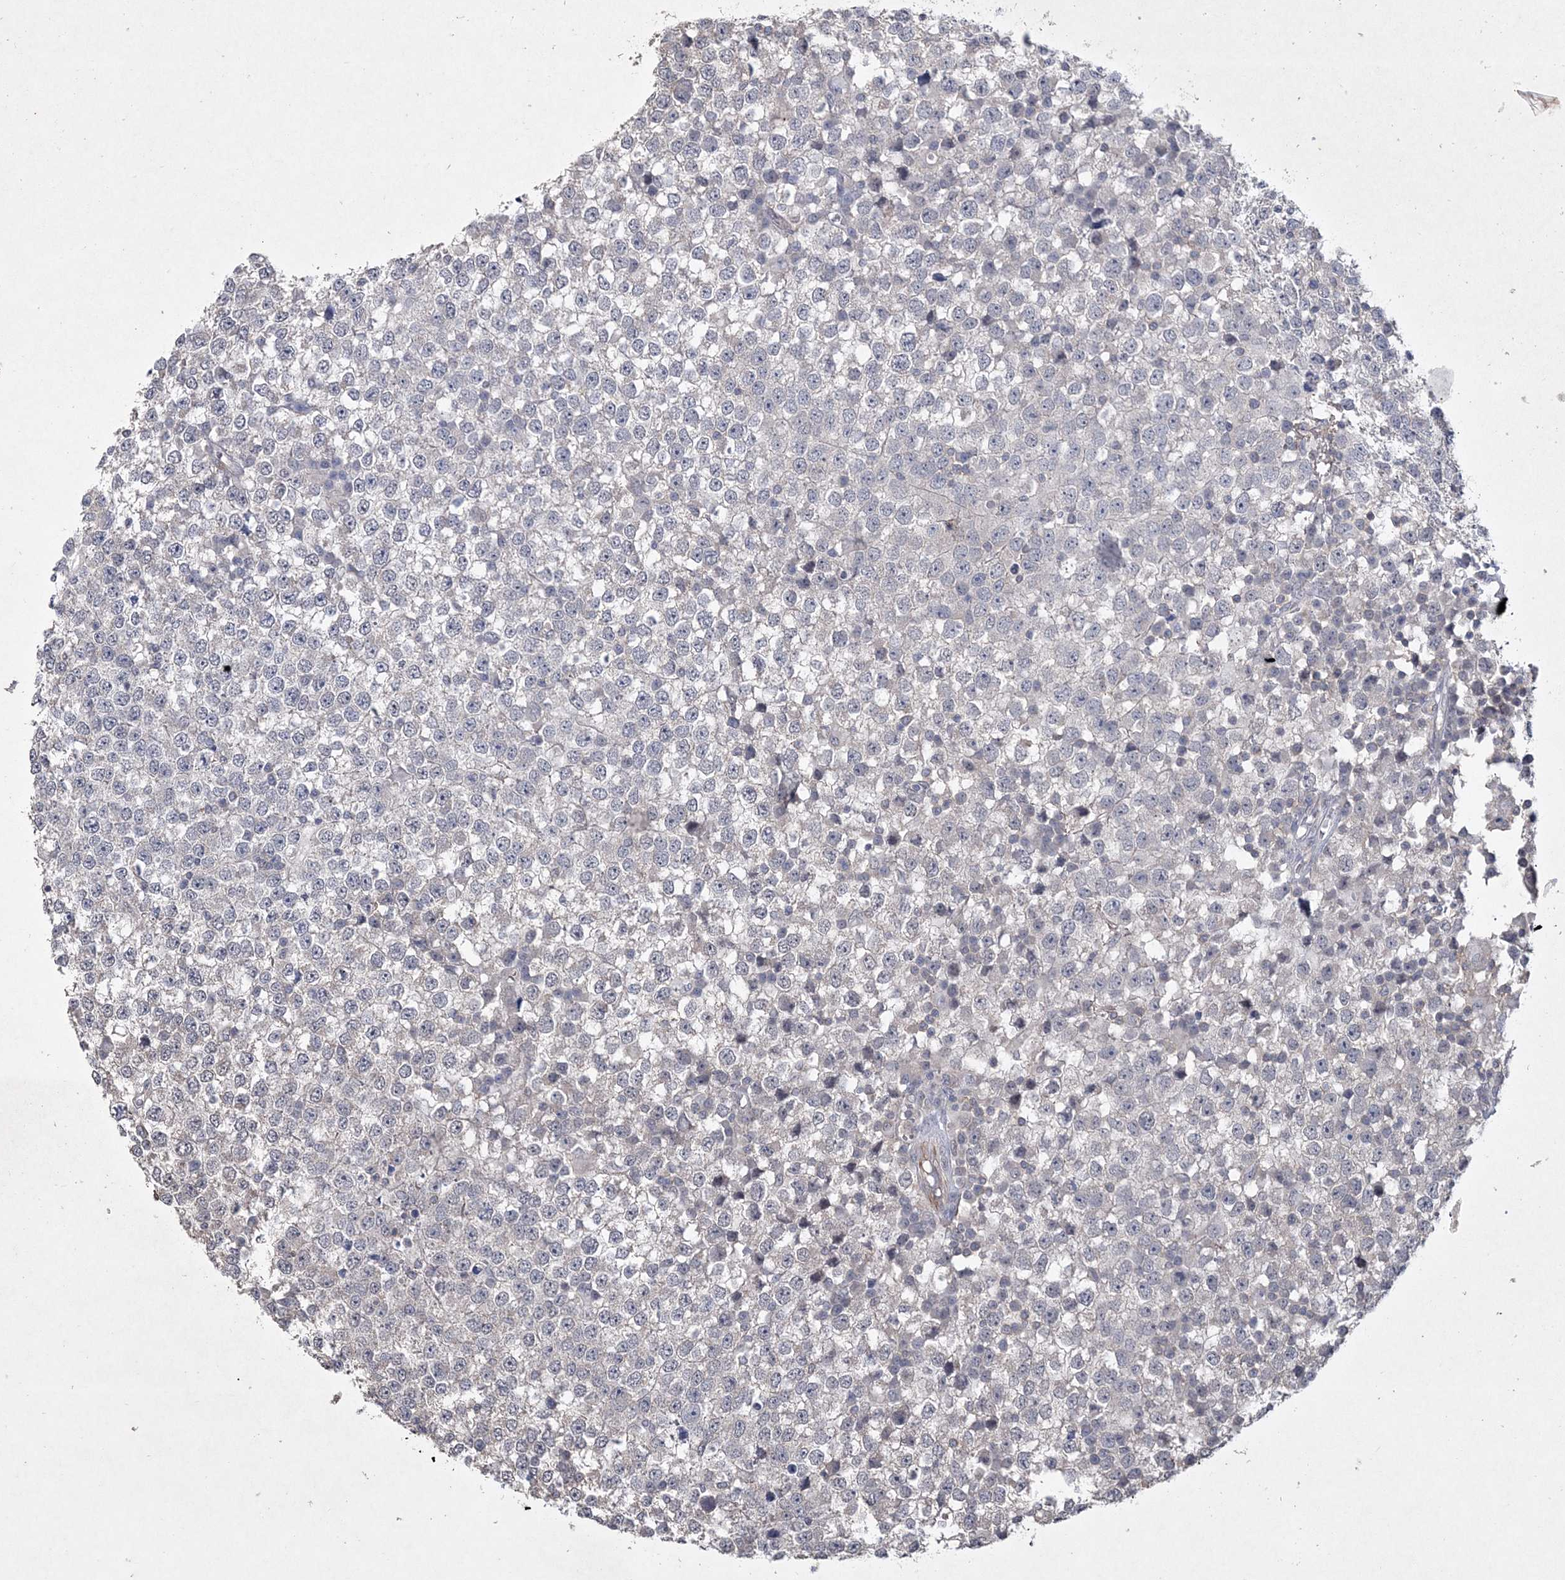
{"staining": {"intensity": "negative", "quantity": "none", "location": "none"}, "tissue": "testis cancer", "cell_type": "Tumor cells", "image_type": "cancer", "snomed": [{"axis": "morphology", "description": "Seminoma, NOS"}, {"axis": "topography", "description": "Testis"}], "caption": "Tumor cells show no significant positivity in testis cancer.", "gene": "DPCD", "patient": {"sex": "male", "age": 65}}